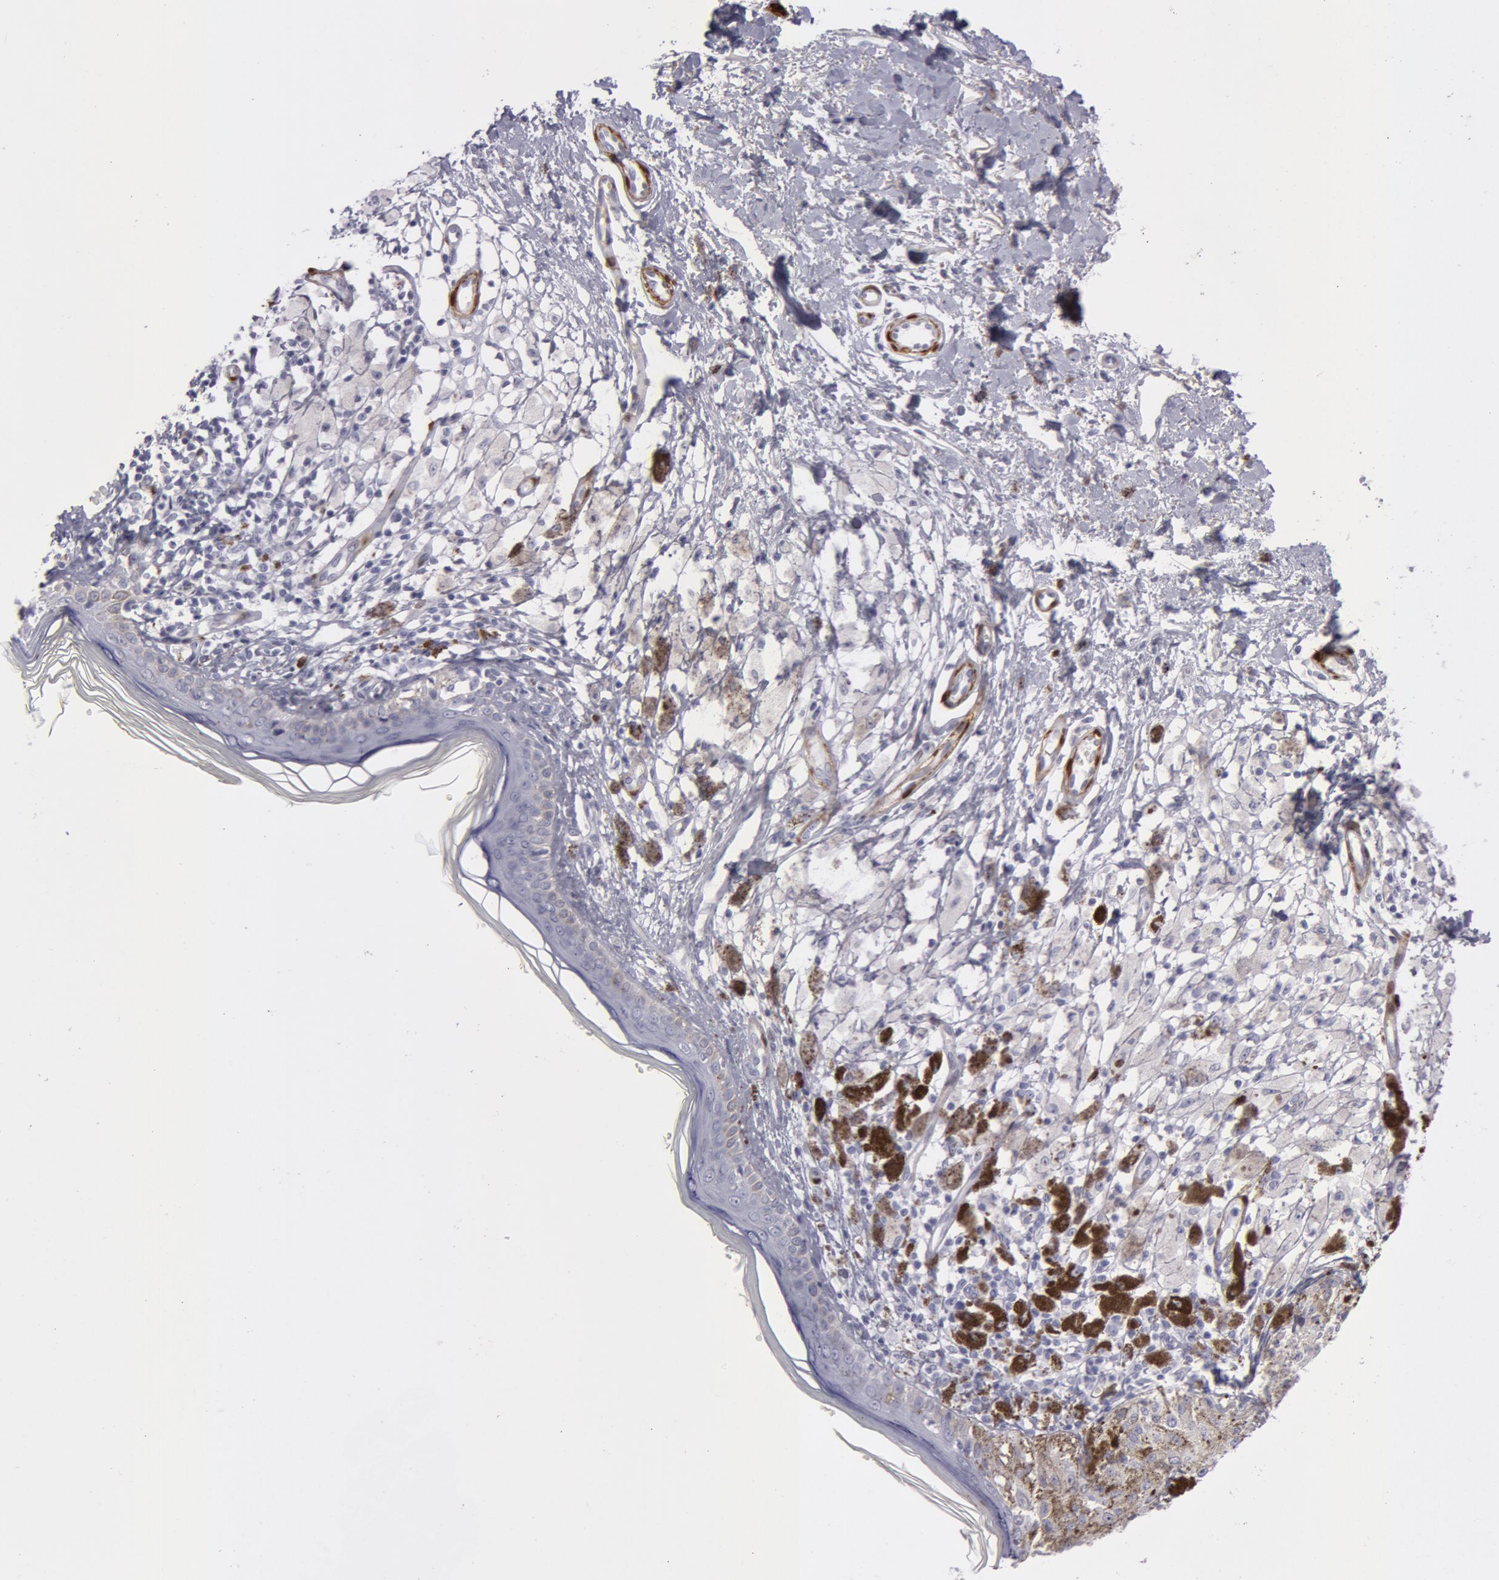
{"staining": {"intensity": "negative", "quantity": "none", "location": "none"}, "tissue": "melanoma", "cell_type": "Tumor cells", "image_type": "cancer", "snomed": [{"axis": "morphology", "description": "Malignant melanoma, NOS"}, {"axis": "topography", "description": "Skin"}], "caption": "Malignant melanoma stained for a protein using immunohistochemistry shows no expression tumor cells.", "gene": "TAGLN", "patient": {"sex": "male", "age": 88}}